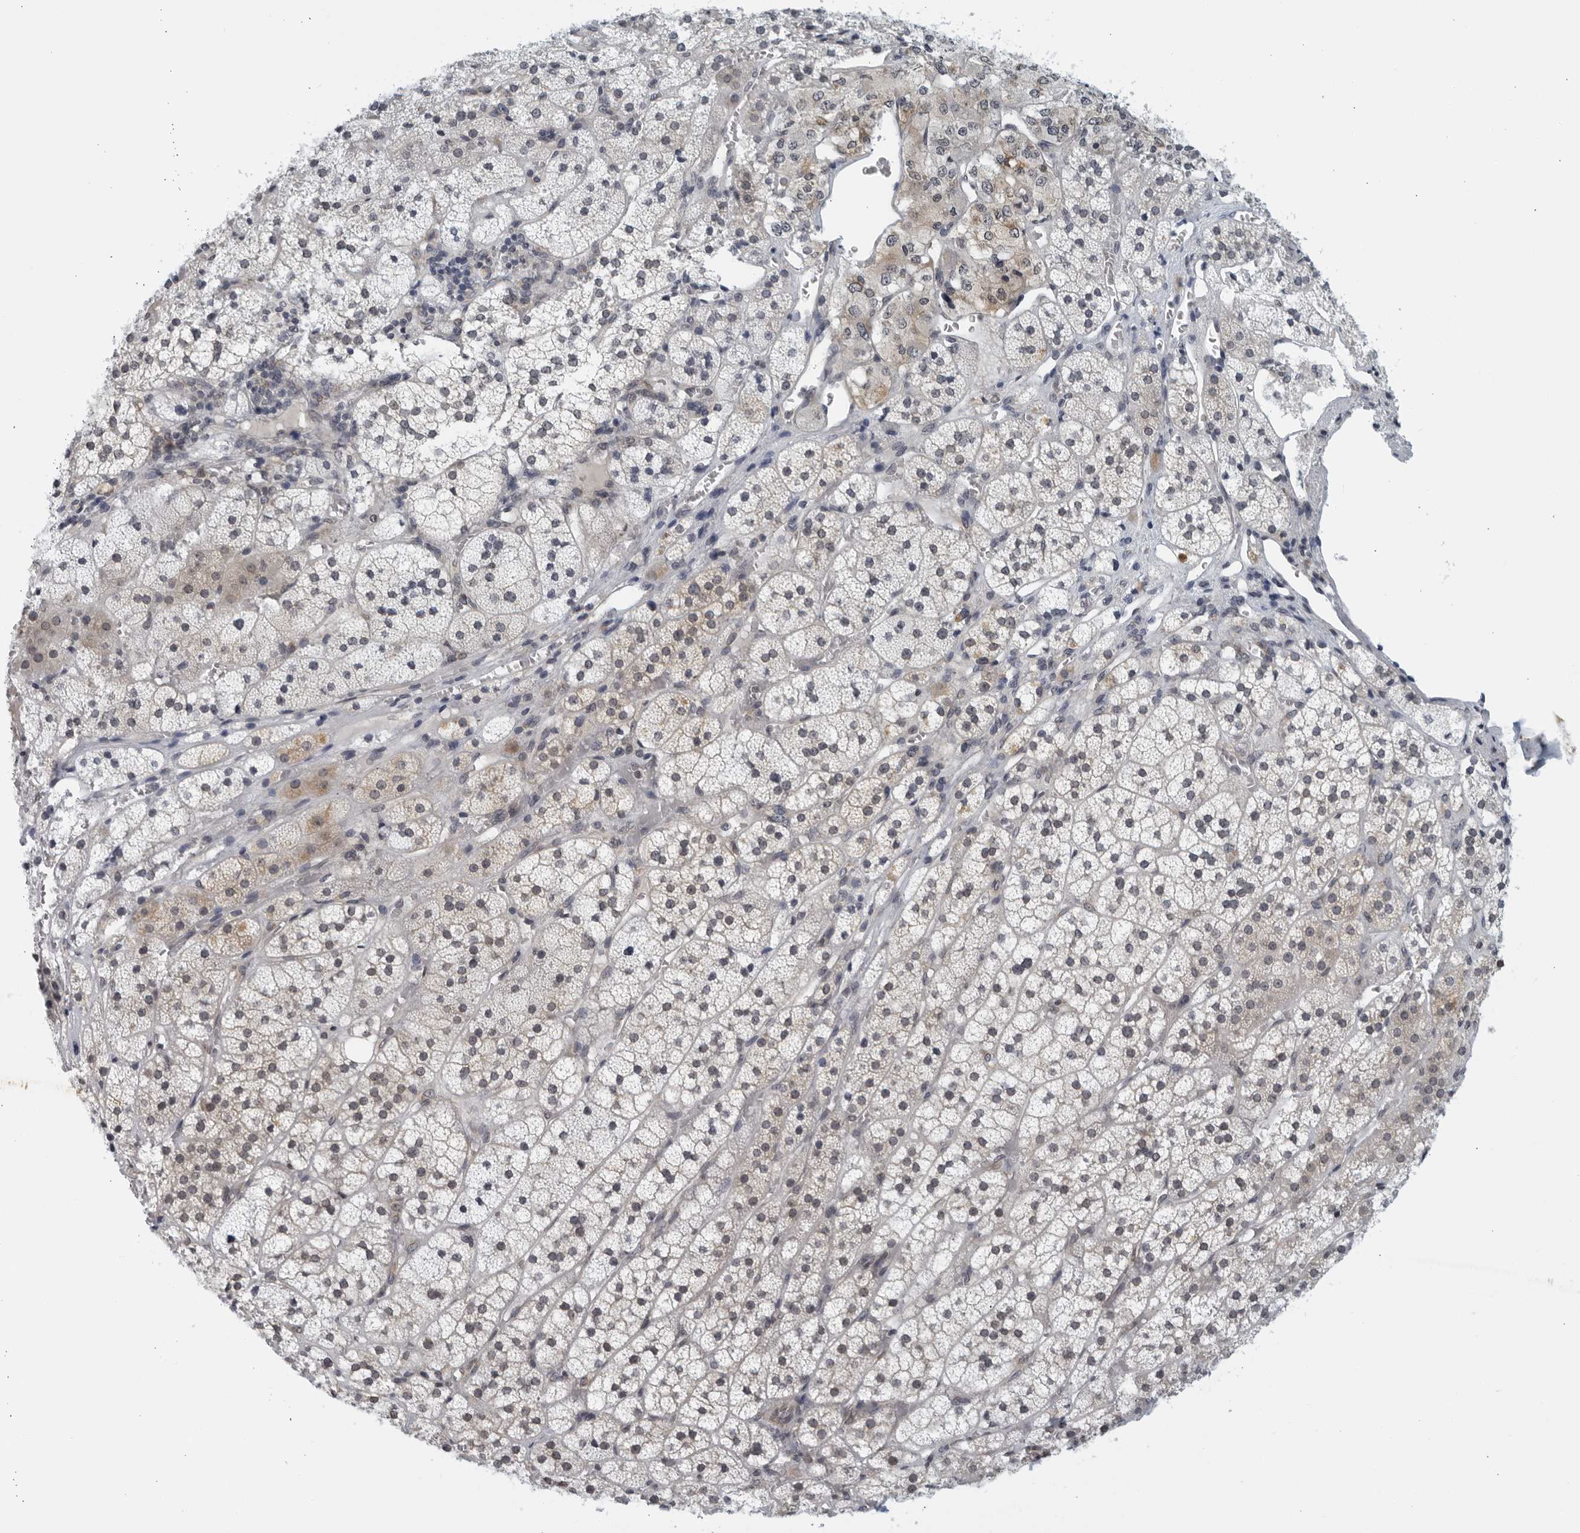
{"staining": {"intensity": "weak", "quantity": "<25%", "location": "cytoplasmic/membranous"}, "tissue": "adrenal gland", "cell_type": "Glandular cells", "image_type": "normal", "snomed": [{"axis": "morphology", "description": "Normal tissue, NOS"}, {"axis": "topography", "description": "Adrenal gland"}], "caption": "This is a photomicrograph of immunohistochemistry (IHC) staining of unremarkable adrenal gland, which shows no staining in glandular cells.", "gene": "RC3H1", "patient": {"sex": "female", "age": 44}}